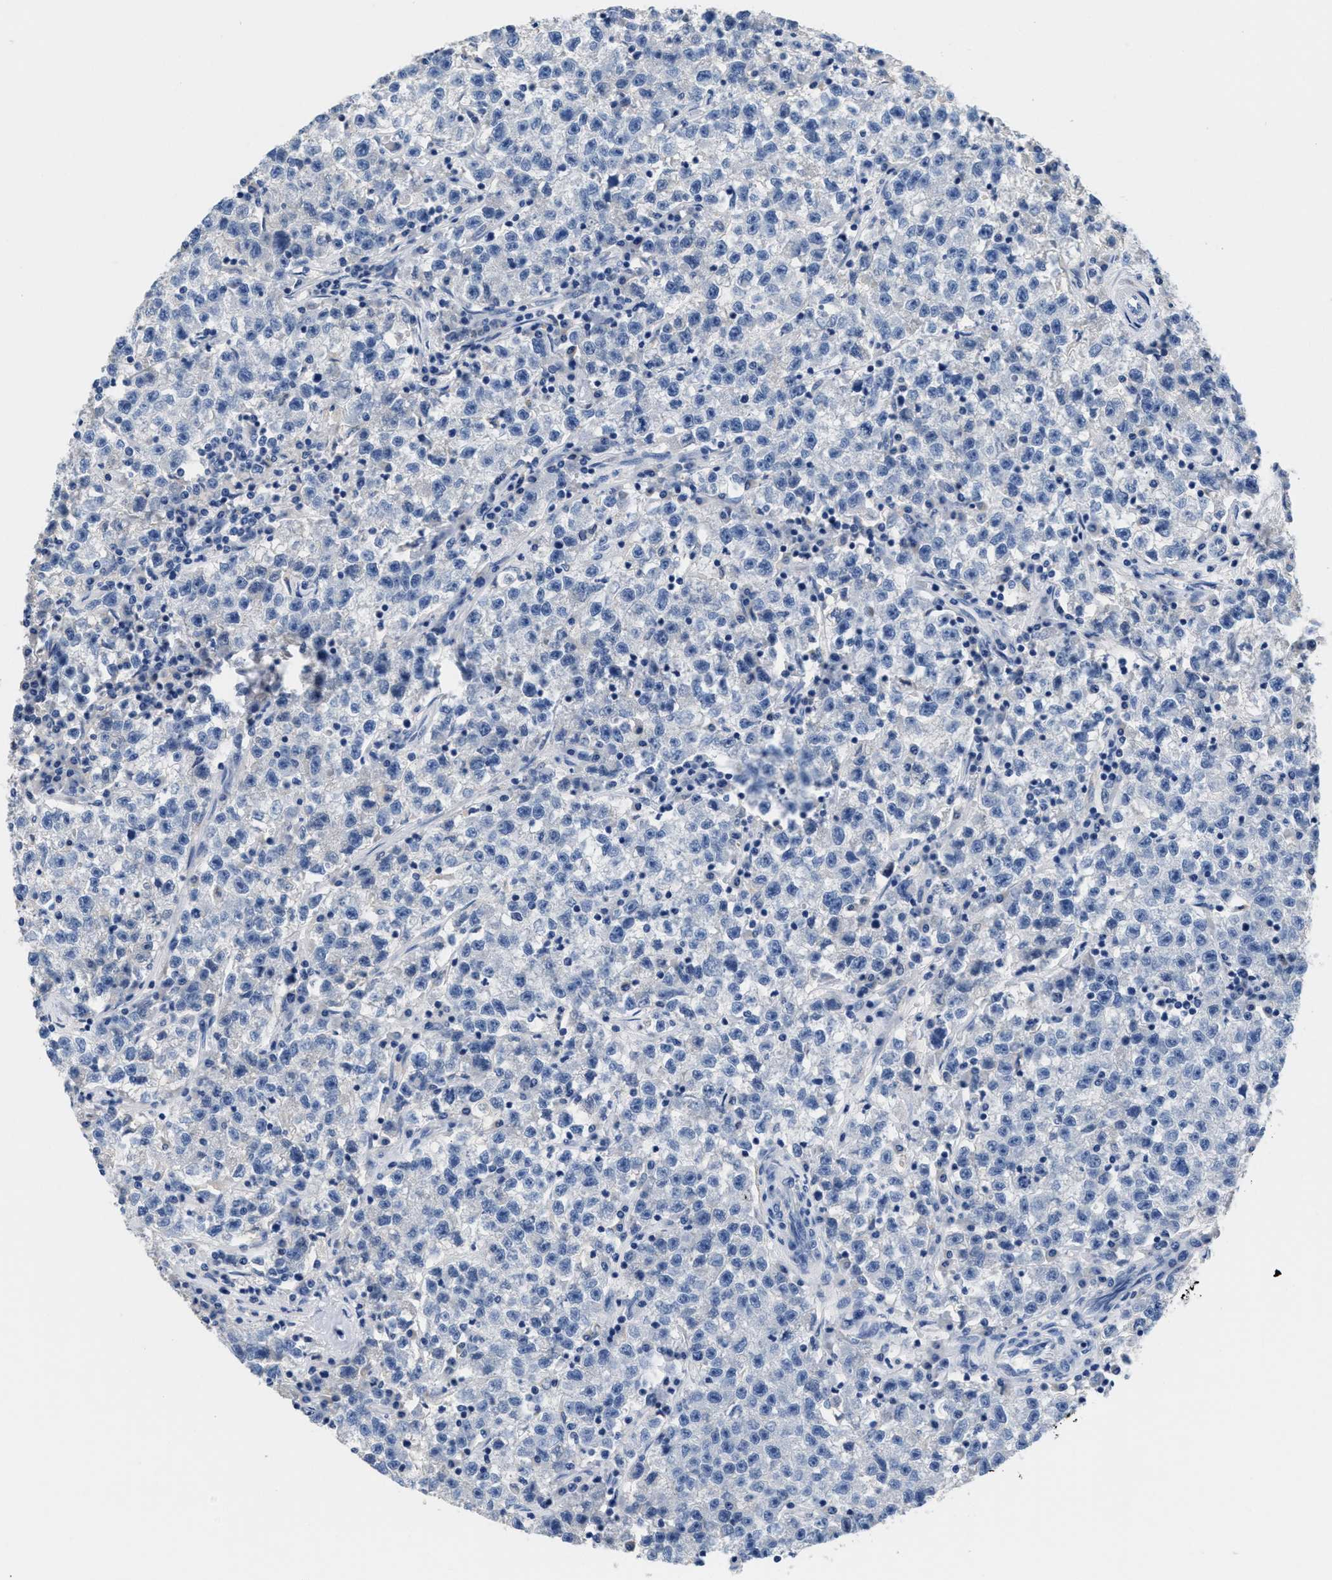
{"staining": {"intensity": "negative", "quantity": "none", "location": "none"}, "tissue": "testis cancer", "cell_type": "Tumor cells", "image_type": "cancer", "snomed": [{"axis": "morphology", "description": "Seminoma, NOS"}, {"axis": "topography", "description": "Testis"}], "caption": "Tumor cells are negative for protein expression in human seminoma (testis).", "gene": "SLFN13", "patient": {"sex": "male", "age": 22}}